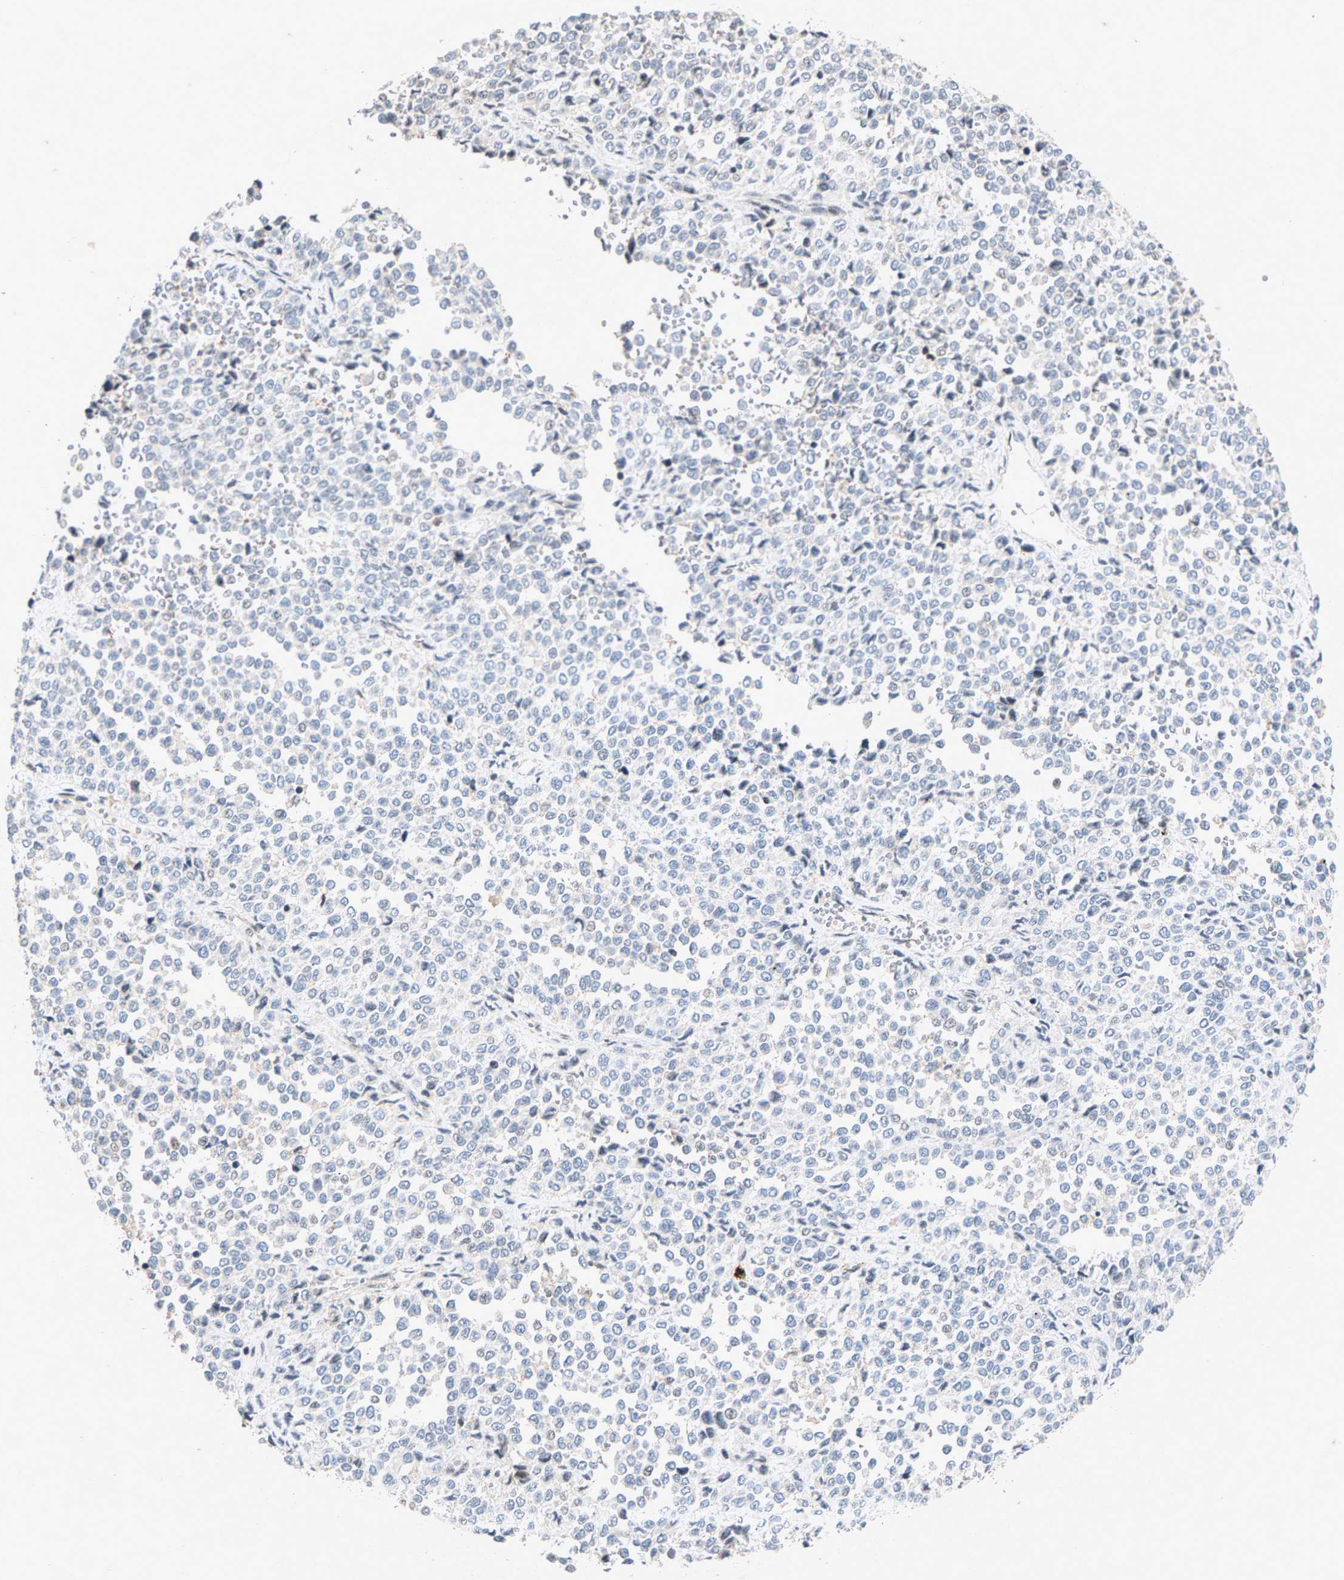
{"staining": {"intensity": "negative", "quantity": "none", "location": "none"}, "tissue": "melanoma", "cell_type": "Tumor cells", "image_type": "cancer", "snomed": [{"axis": "morphology", "description": "Malignant melanoma, Metastatic site"}, {"axis": "topography", "description": "Pancreas"}], "caption": "The photomicrograph reveals no significant positivity in tumor cells of malignant melanoma (metastatic site).", "gene": "ZPR1", "patient": {"sex": "female", "age": 30}}